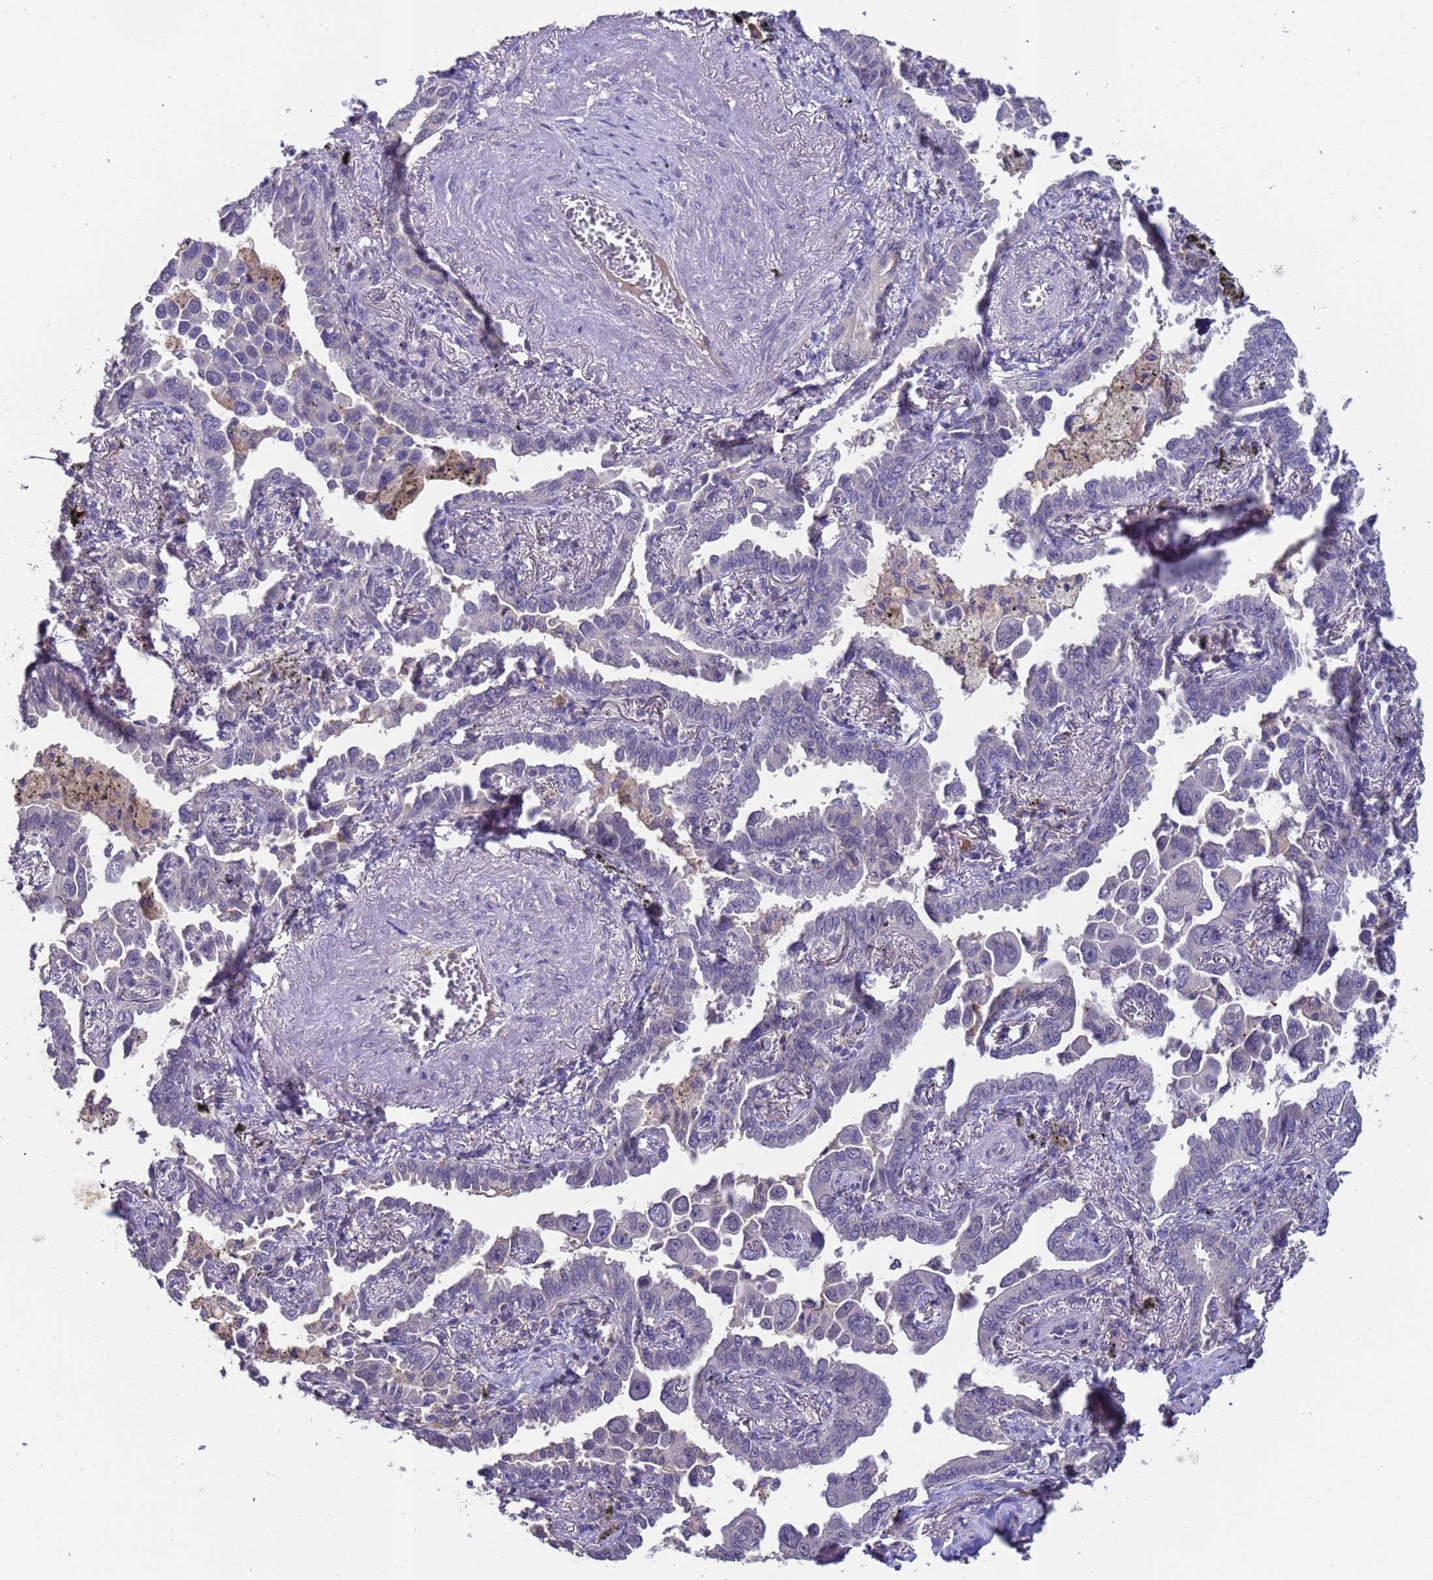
{"staining": {"intensity": "negative", "quantity": "none", "location": "none"}, "tissue": "lung cancer", "cell_type": "Tumor cells", "image_type": "cancer", "snomed": [{"axis": "morphology", "description": "Adenocarcinoma, NOS"}, {"axis": "topography", "description": "Lung"}], "caption": "Protein analysis of adenocarcinoma (lung) shows no significant expression in tumor cells. The staining is performed using DAB brown chromogen with nuclei counter-stained in using hematoxylin.", "gene": "ZNF248", "patient": {"sex": "male", "age": 67}}